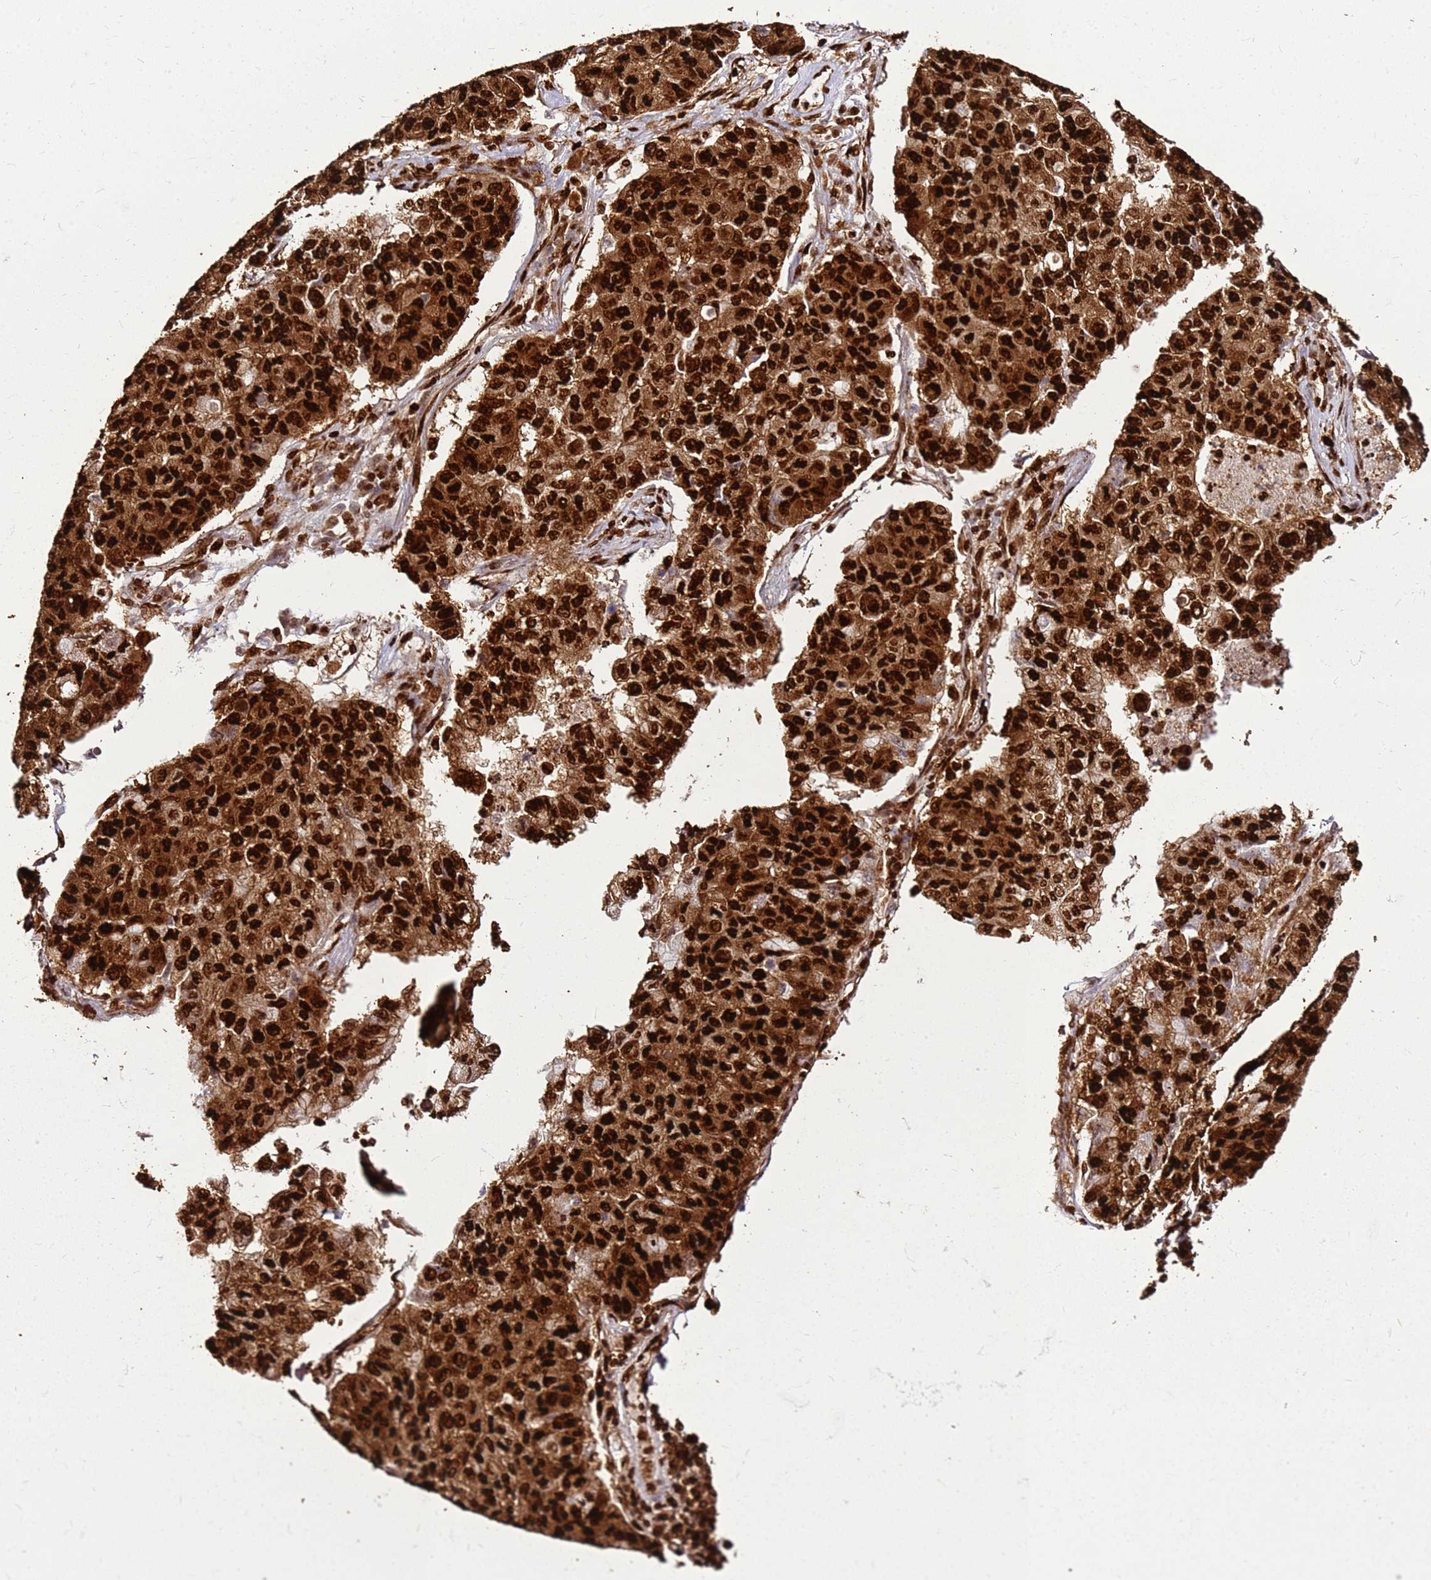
{"staining": {"intensity": "strong", "quantity": ">75%", "location": "cytoplasmic/membranous,nuclear"}, "tissue": "lung cancer", "cell_type": "Tumor cells", "image_type": "cancer", "snomed": [{"axis": "morphology", "description": "Squamous cell carcinoma, NOS"}, {"axis": "topography", "description": "Lung"}], "caption": "A brown stain labels strong cytoplasmic/membranous and nuclear positivity of a protein in human squamous cell carcinoma (lung) tumor cells.", "gene": "HNRNPAB", "patient": {"sex": "male", "age": 74}}